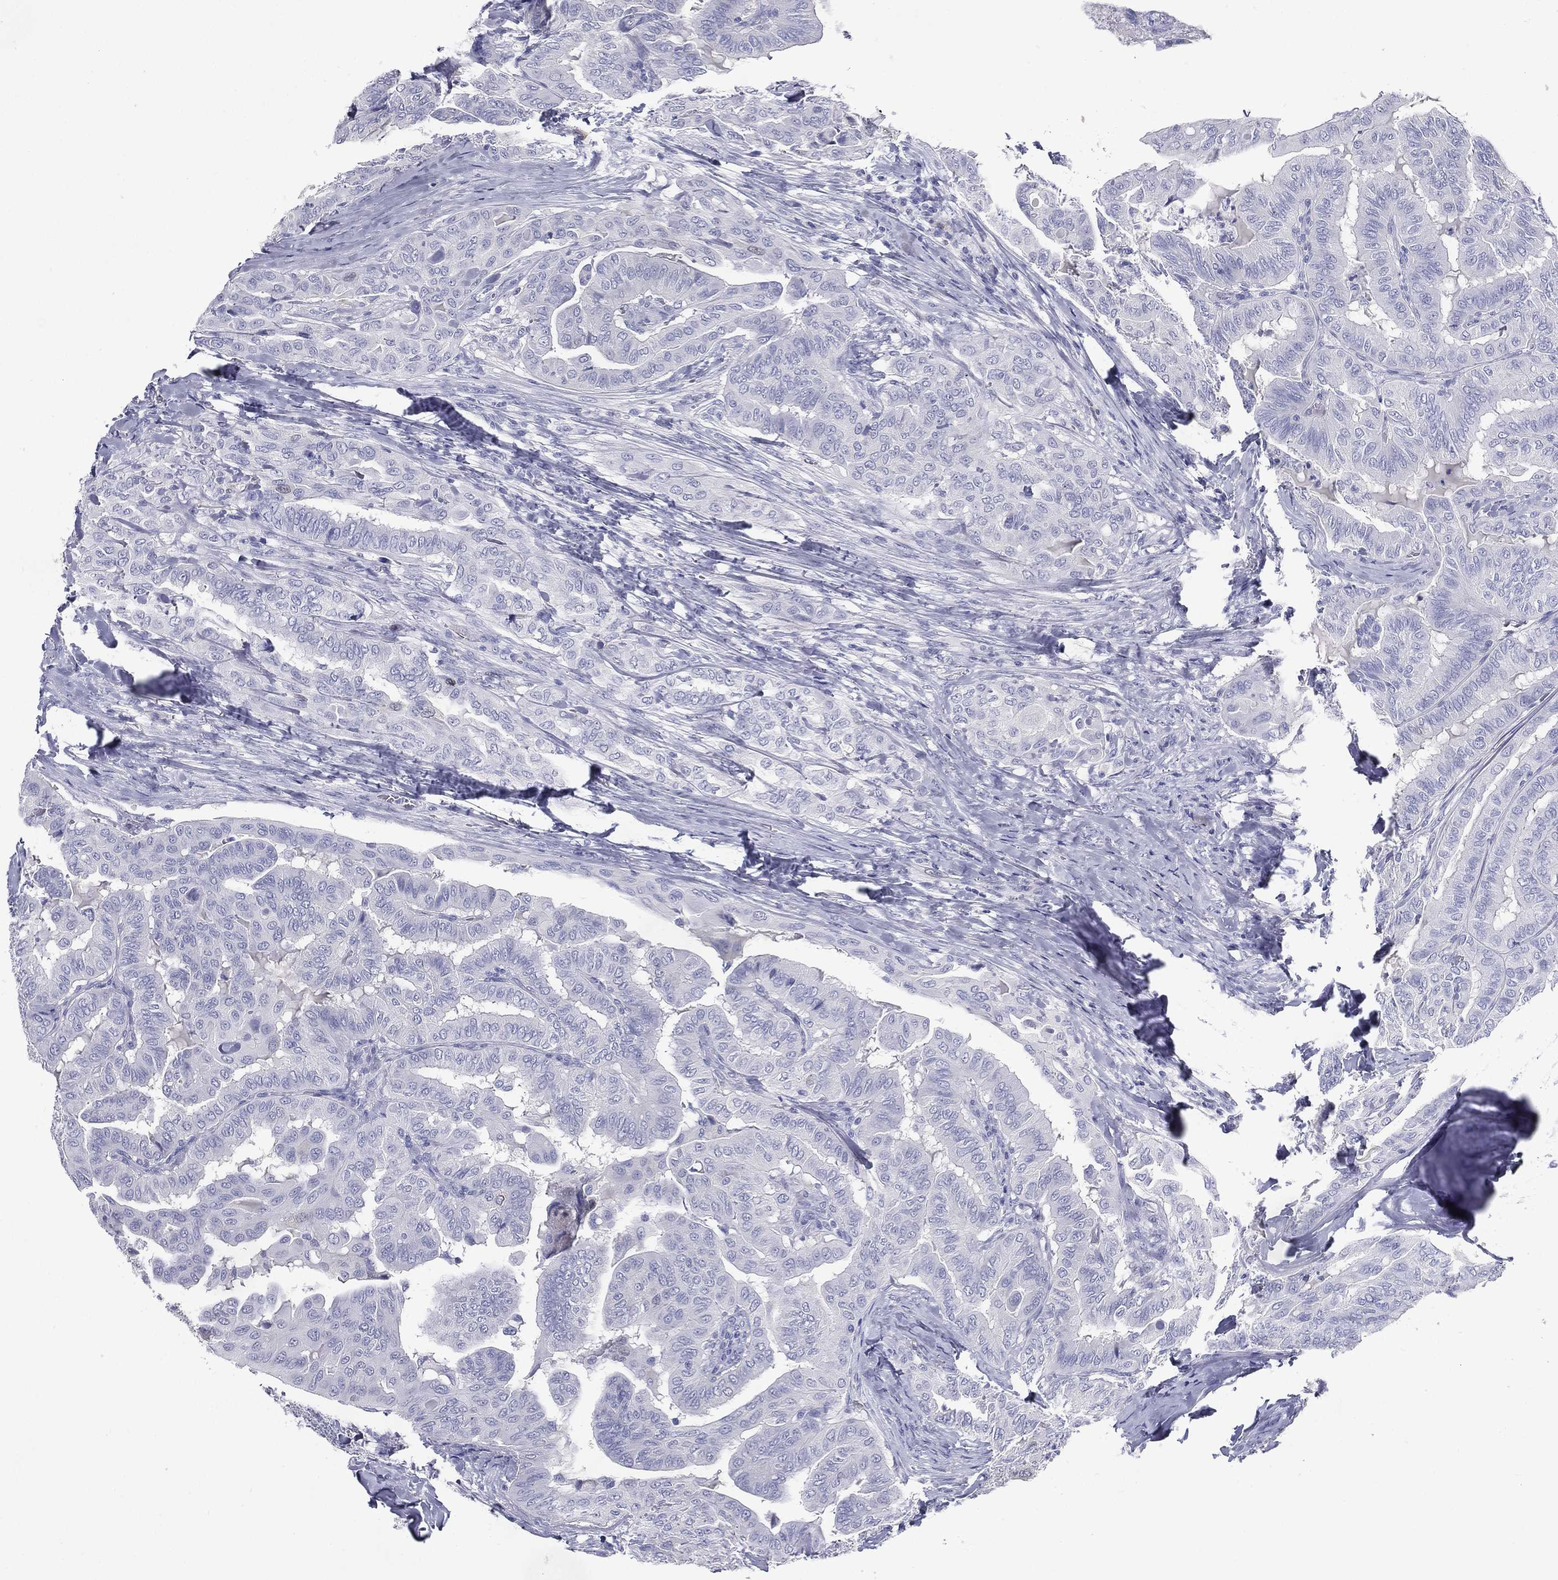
{"staining": {"intensity": "negative", "quantity": "none", "location": "none"}, "tissue": "thyroid cancer", "cell_type": "Tumor cells", "image_type": "cancer", "snomed": [{"axis": "morphology", "description": "Papillary adenocarcinoma, NOS"}, {"axis": "topography", "description": "Thyroid gland"}], "caption": "This image is of thyroid cancer stained with immunohistochemistry (IHC) to label a protein in brown with the nuclei are counter-stained blue. There is no staining in tumor cells. The staining was performed using DAB to visualize the protein expression in brown, while the nuclei were stained in blue with hematoxylin (Magnification: 20x).", "gene": "KIF2C", "patient": {"sex": "female", "age": 68}}